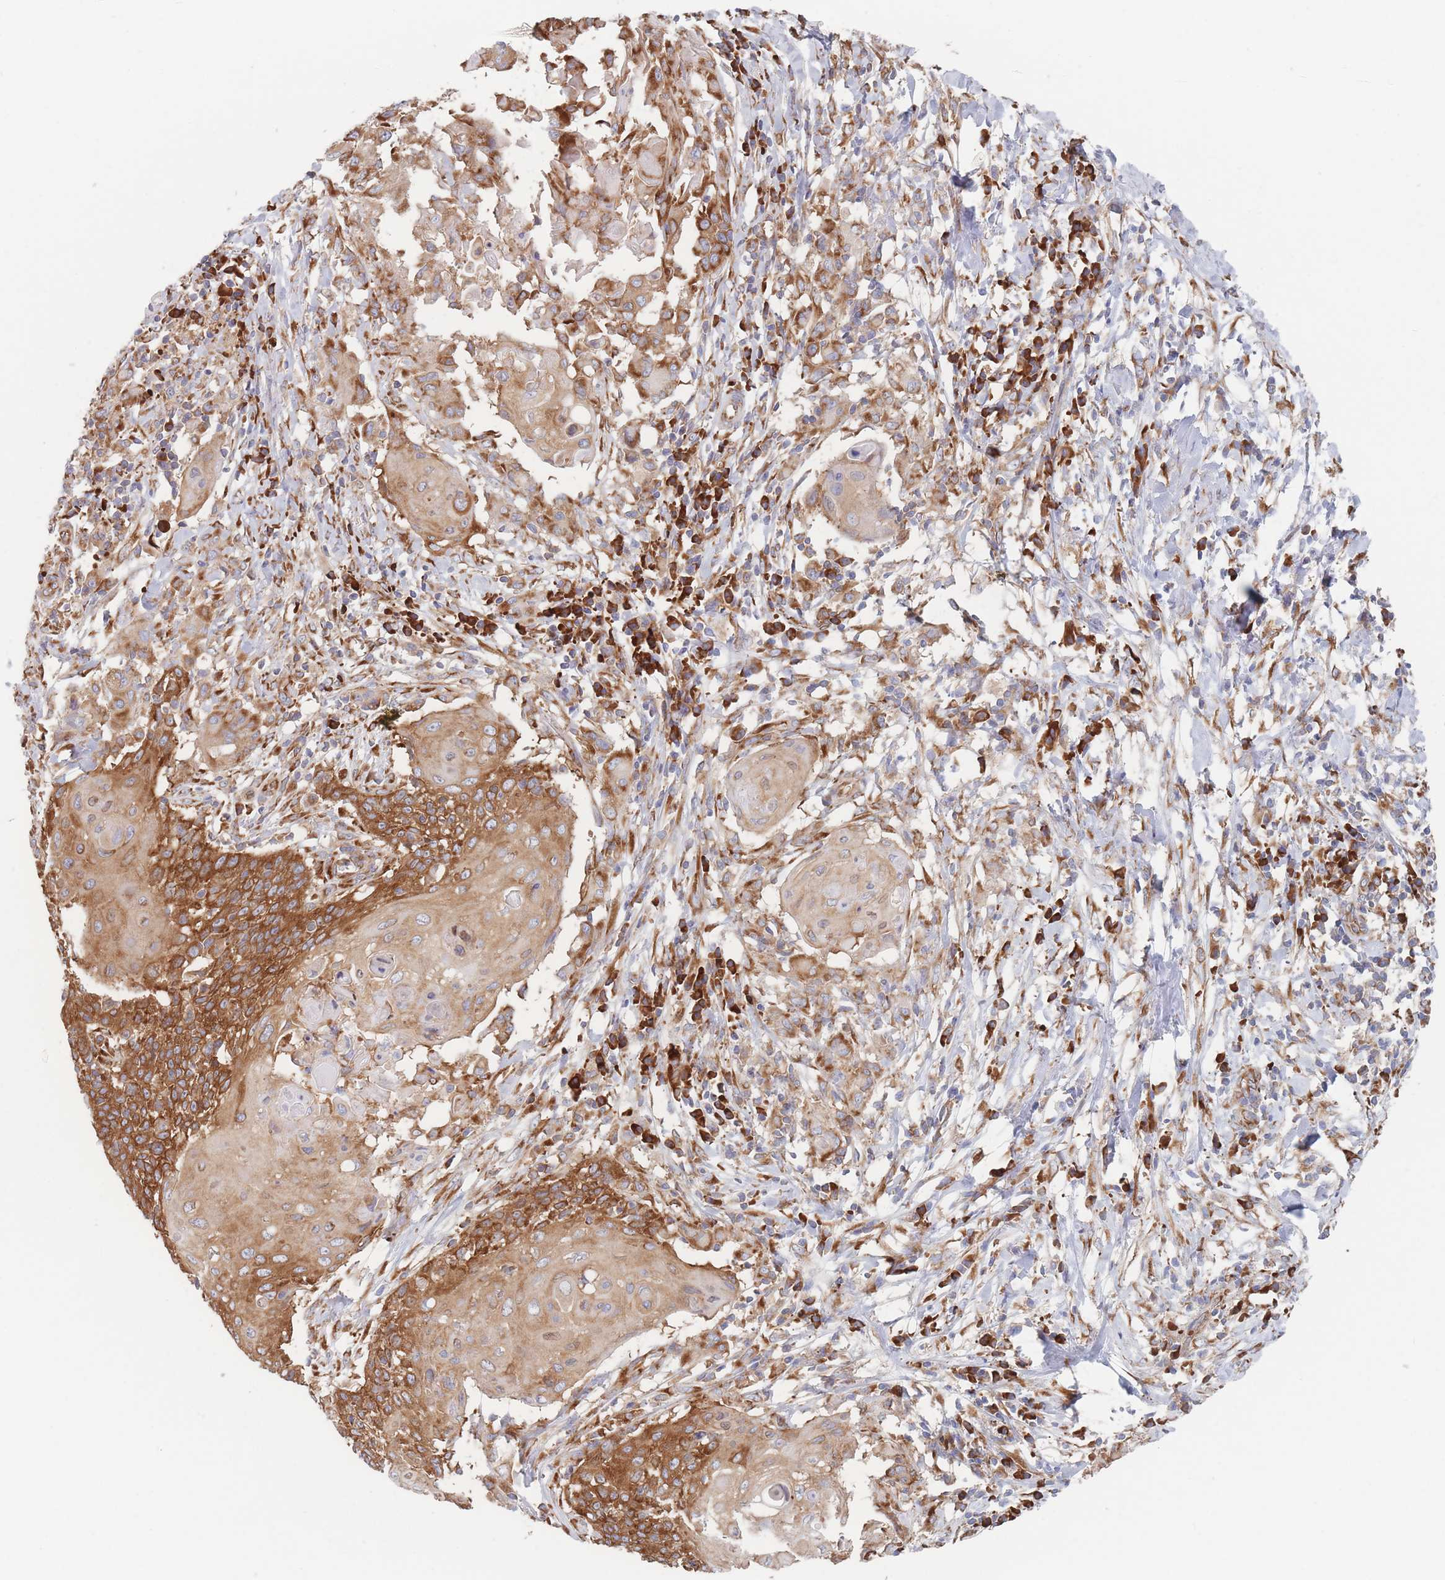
{"staining": {"intensity": "strong", "quantity": ">75%", "location": "cytoplasmic/membranous"}, "tissue": "cervical cancer", "cell_type": "Tumor cells", "image_type": "cancer", "snomed": [{"axis": "morphology", "description": "Squamous cell carcinoma, NOS"}, {"axis": "topography", "description": "Cervix"}], "caption": "Strong cytoplasmic/membranous protein staining is present in approximately >75% of tumor cells in cervical cancer (squamous cell carcinoma).", "gene": "EEF1B2", "patient": {"sex": "female", "age": 39}}